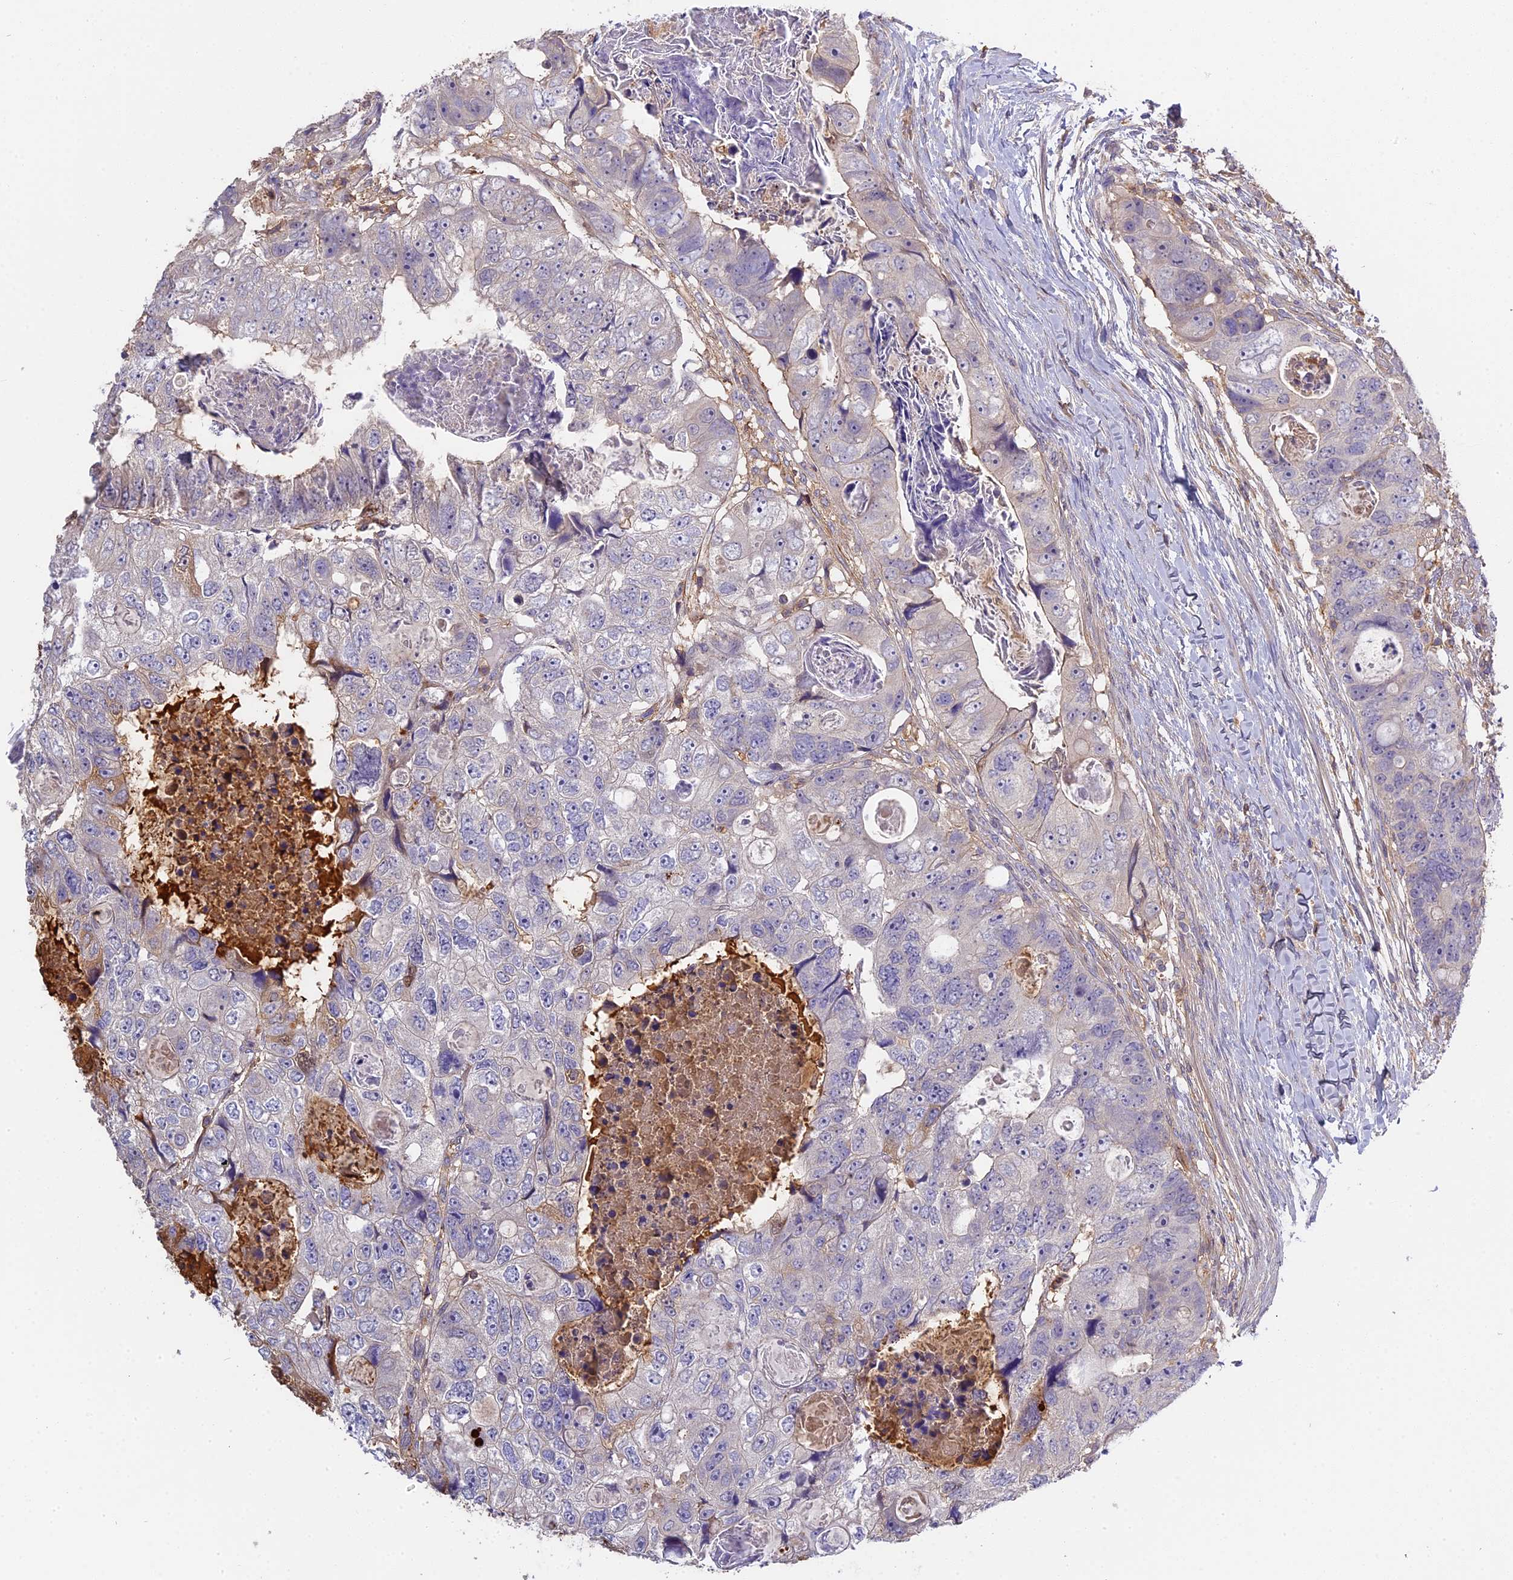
{"staining": {"intensity": "weak", "quantity": "<25%", "location": "cytoplasmic/membranous"}, "tissue": "colorectal cancer", "cell_type": "Tumor cells", "image_type": "cancer", "snomed": [{"axis": "morphology", "description": "Adenocarcinoma, NOS"}, {"axis": "topography", "description": "Rectum"}], "caption": "A photomicrograph of human colorectal cancer (adenocarcinoma) is negative for staining in tumor cells.", "gene": "CFAP119", "patient": {"sex": "male", "age": 59}}